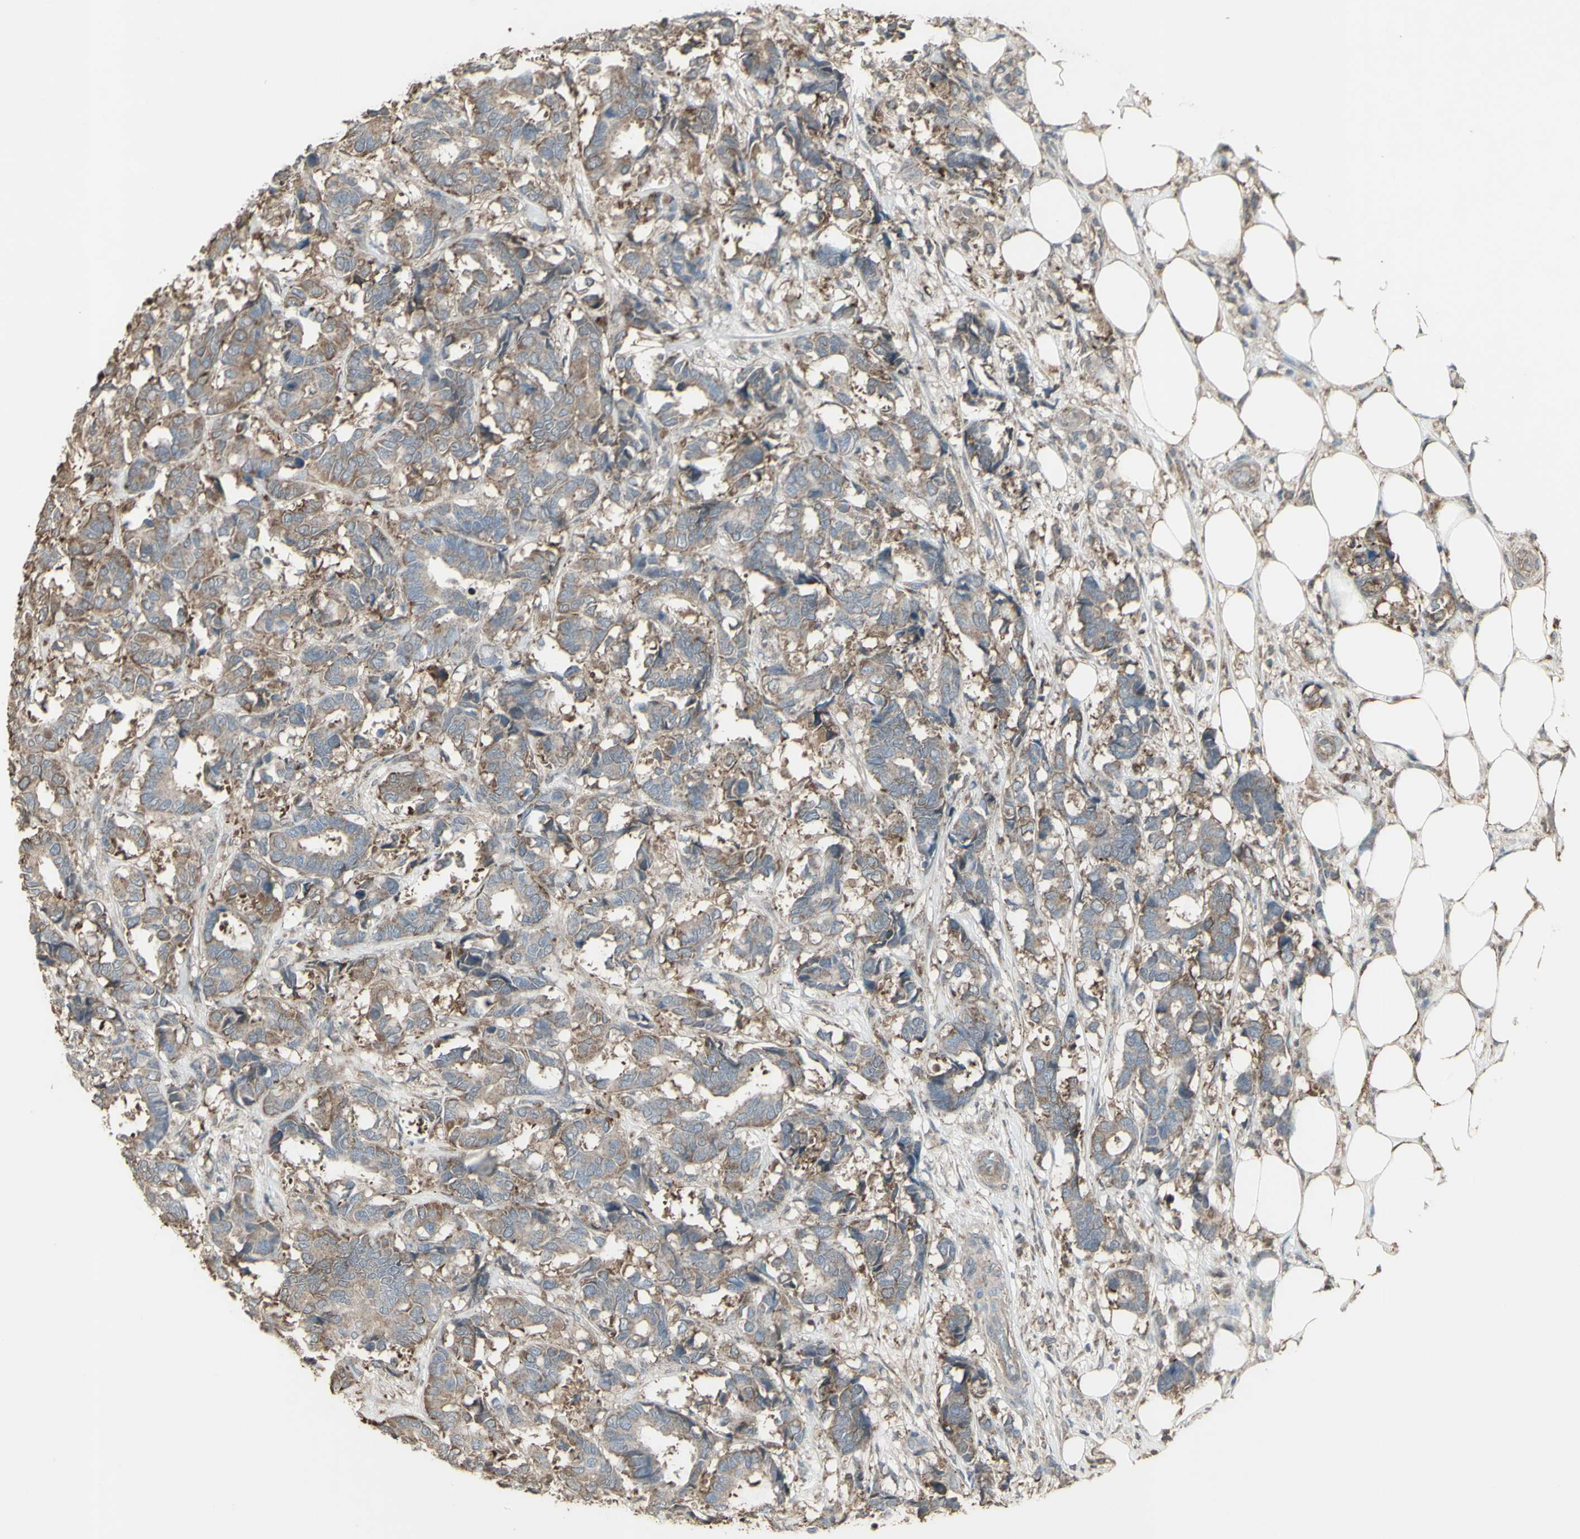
{"staining": {"intensity": "weak", "quantity": ">75%", "location": "cytoplasmic/membranous"}, "tissue": "breast cancer", "cell_type": "Tumor cells", "image_type": "cancer", "snomed": [{"axis": "morphology", "description": "Duct carcinoma"}, {"axis": "topography", "description": "Breast"}], "caption": "IHC (DAB (3,3'-diaminobenzidine)) staining of human breast cancer (invasive ductal carcinoma) displays weak cytoplasmic/membranous protein staining in approximately >75% of tumor cells.", "gene": "FXYD3", "patient": {"sex": "female", "age": 87}}